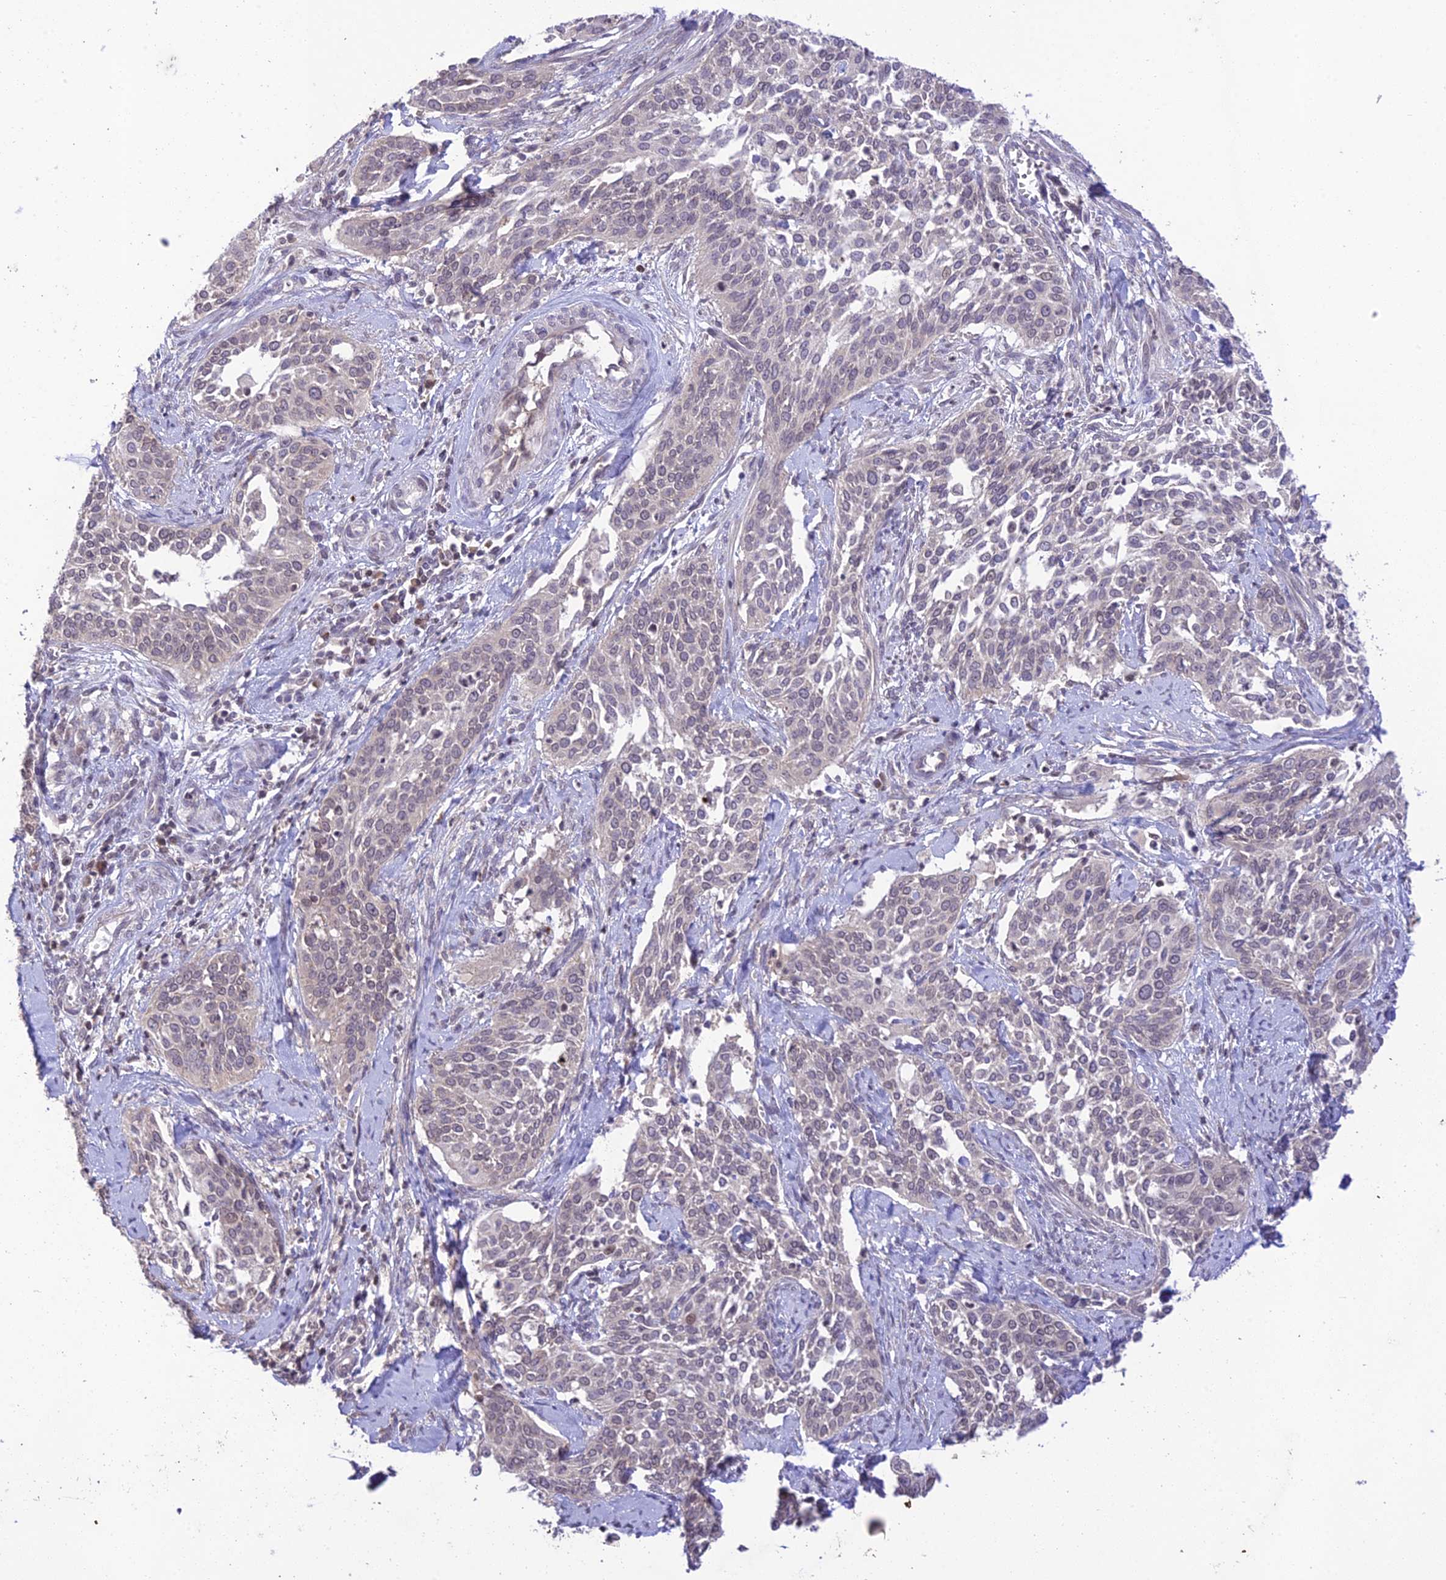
{"staining": {"intensity": "negative", "quantity": "none", "location": "none"}, "tissue": "cervical cancer", "cell_type": "Tumor cells", "image_type": "cancer", "snomed": [{"axis": "morphology", "description": "Squamous cell carcinoma, NOS"}, {"axis": "topography", "description": "Cervix"}], "caption": "The histopathology image demonstrates no staining of tumor cells in cervical cancer. (Brightfield microscopy of DAB (3,3'-diaminobenzidine) IHC at high magnification).", "gene": "TEKT1", "patient": {"sex": "female", "age": 44}}